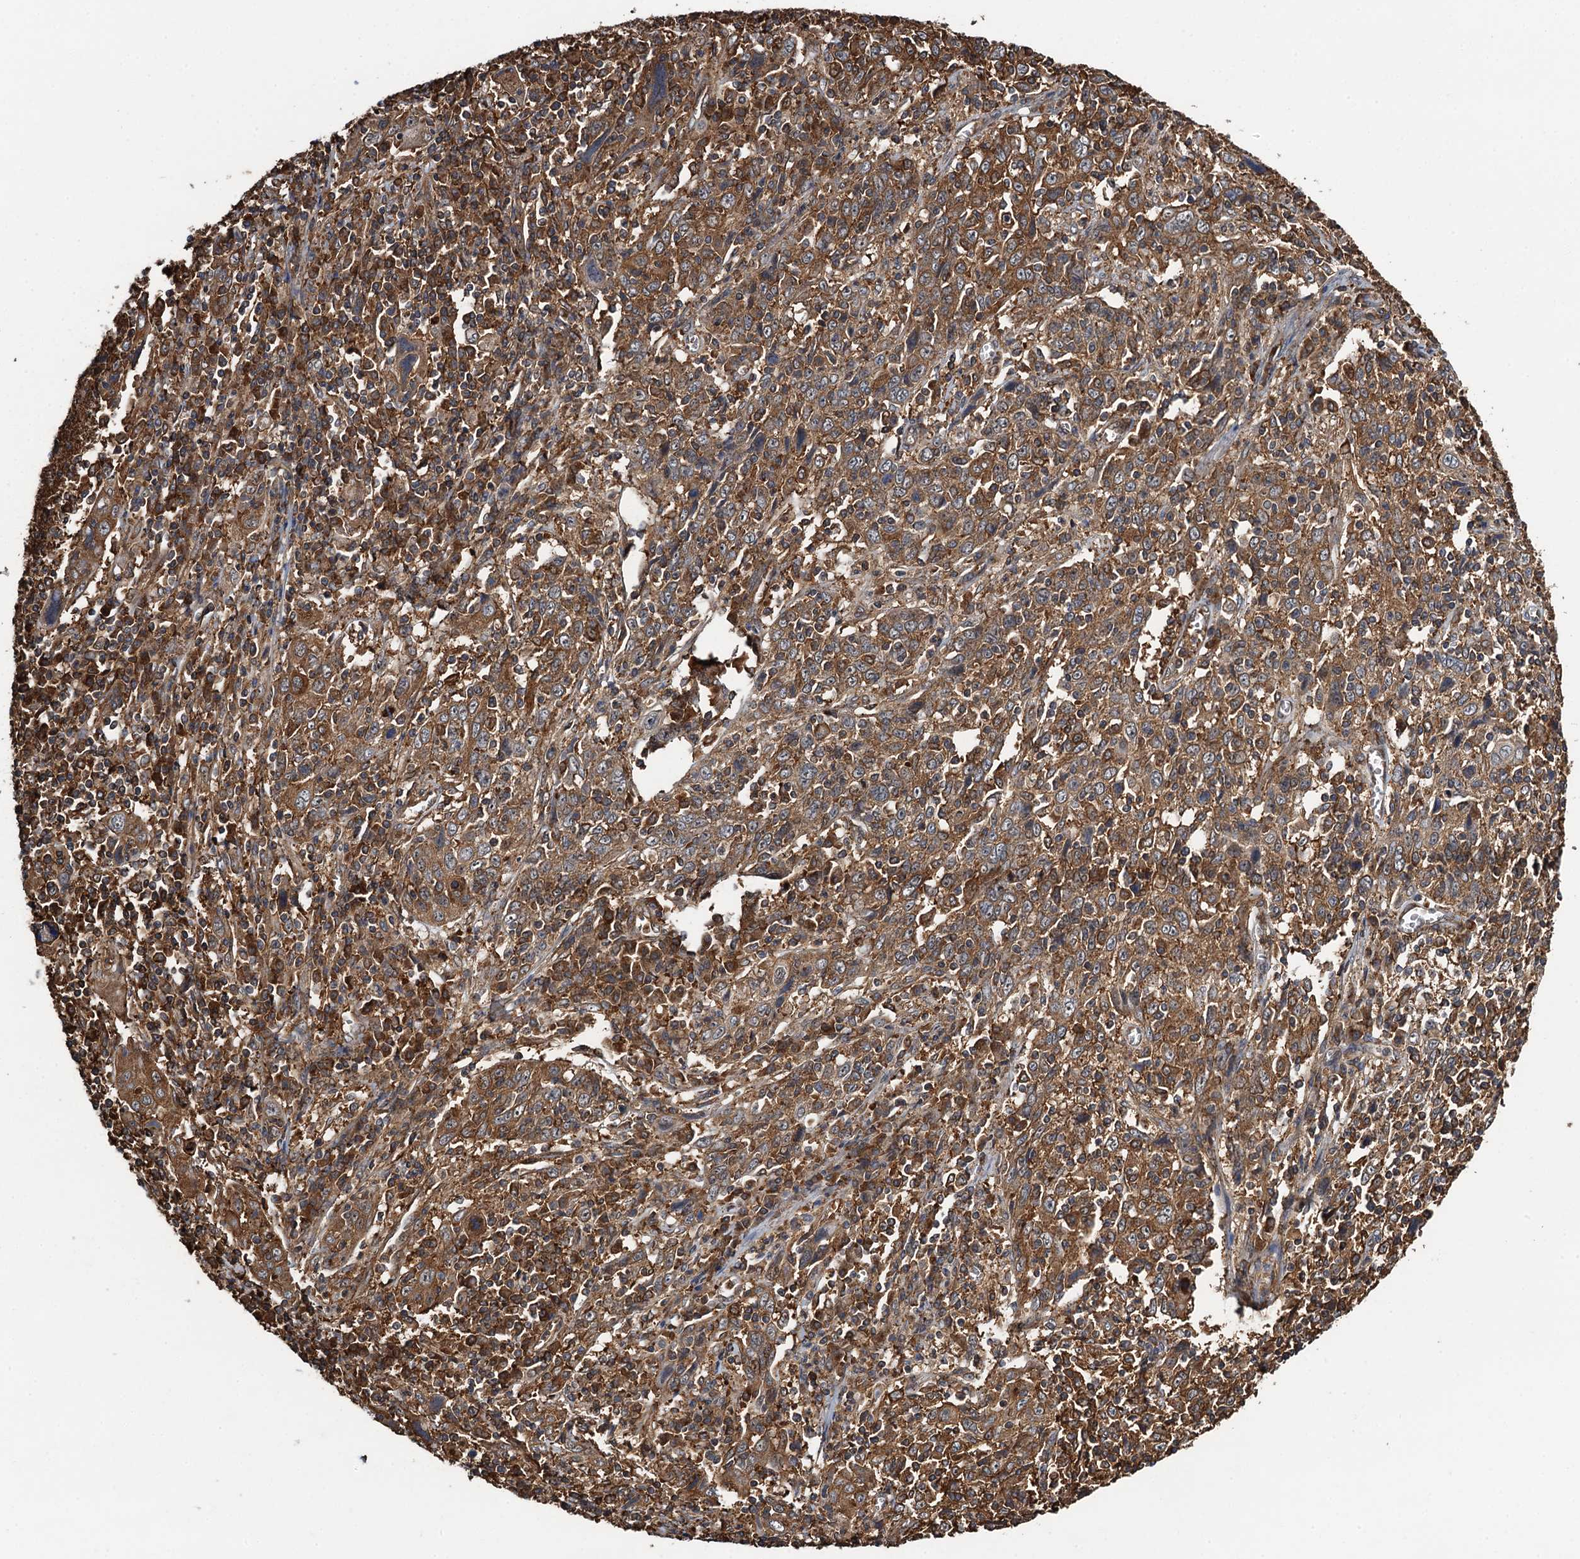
{"staining": {"intensity": "strong", "quantity": ">75%", "location": "cytoplasmic/membranous"}, "tissue": "cervical cancer", "cell_type": "Tumor cells", "image_type": "cancer", "snomed": [{"axis": "morphology", "description": "Squamous cell carcinoma, NOS"}, {"axis": "topography", "description": "Cervix"}], "caption": "The histopathology image shows staining of cervical cancer, revealing strong cytoplasmic/membranous protein staining (brown color) within tumor cells. Using DAB (brown) and hematoxylin (blue) stains, captured at high magnification using brightfield microscopy.", "gene": "WHAMM", "patient": {"sex": "female", "age": 46}}